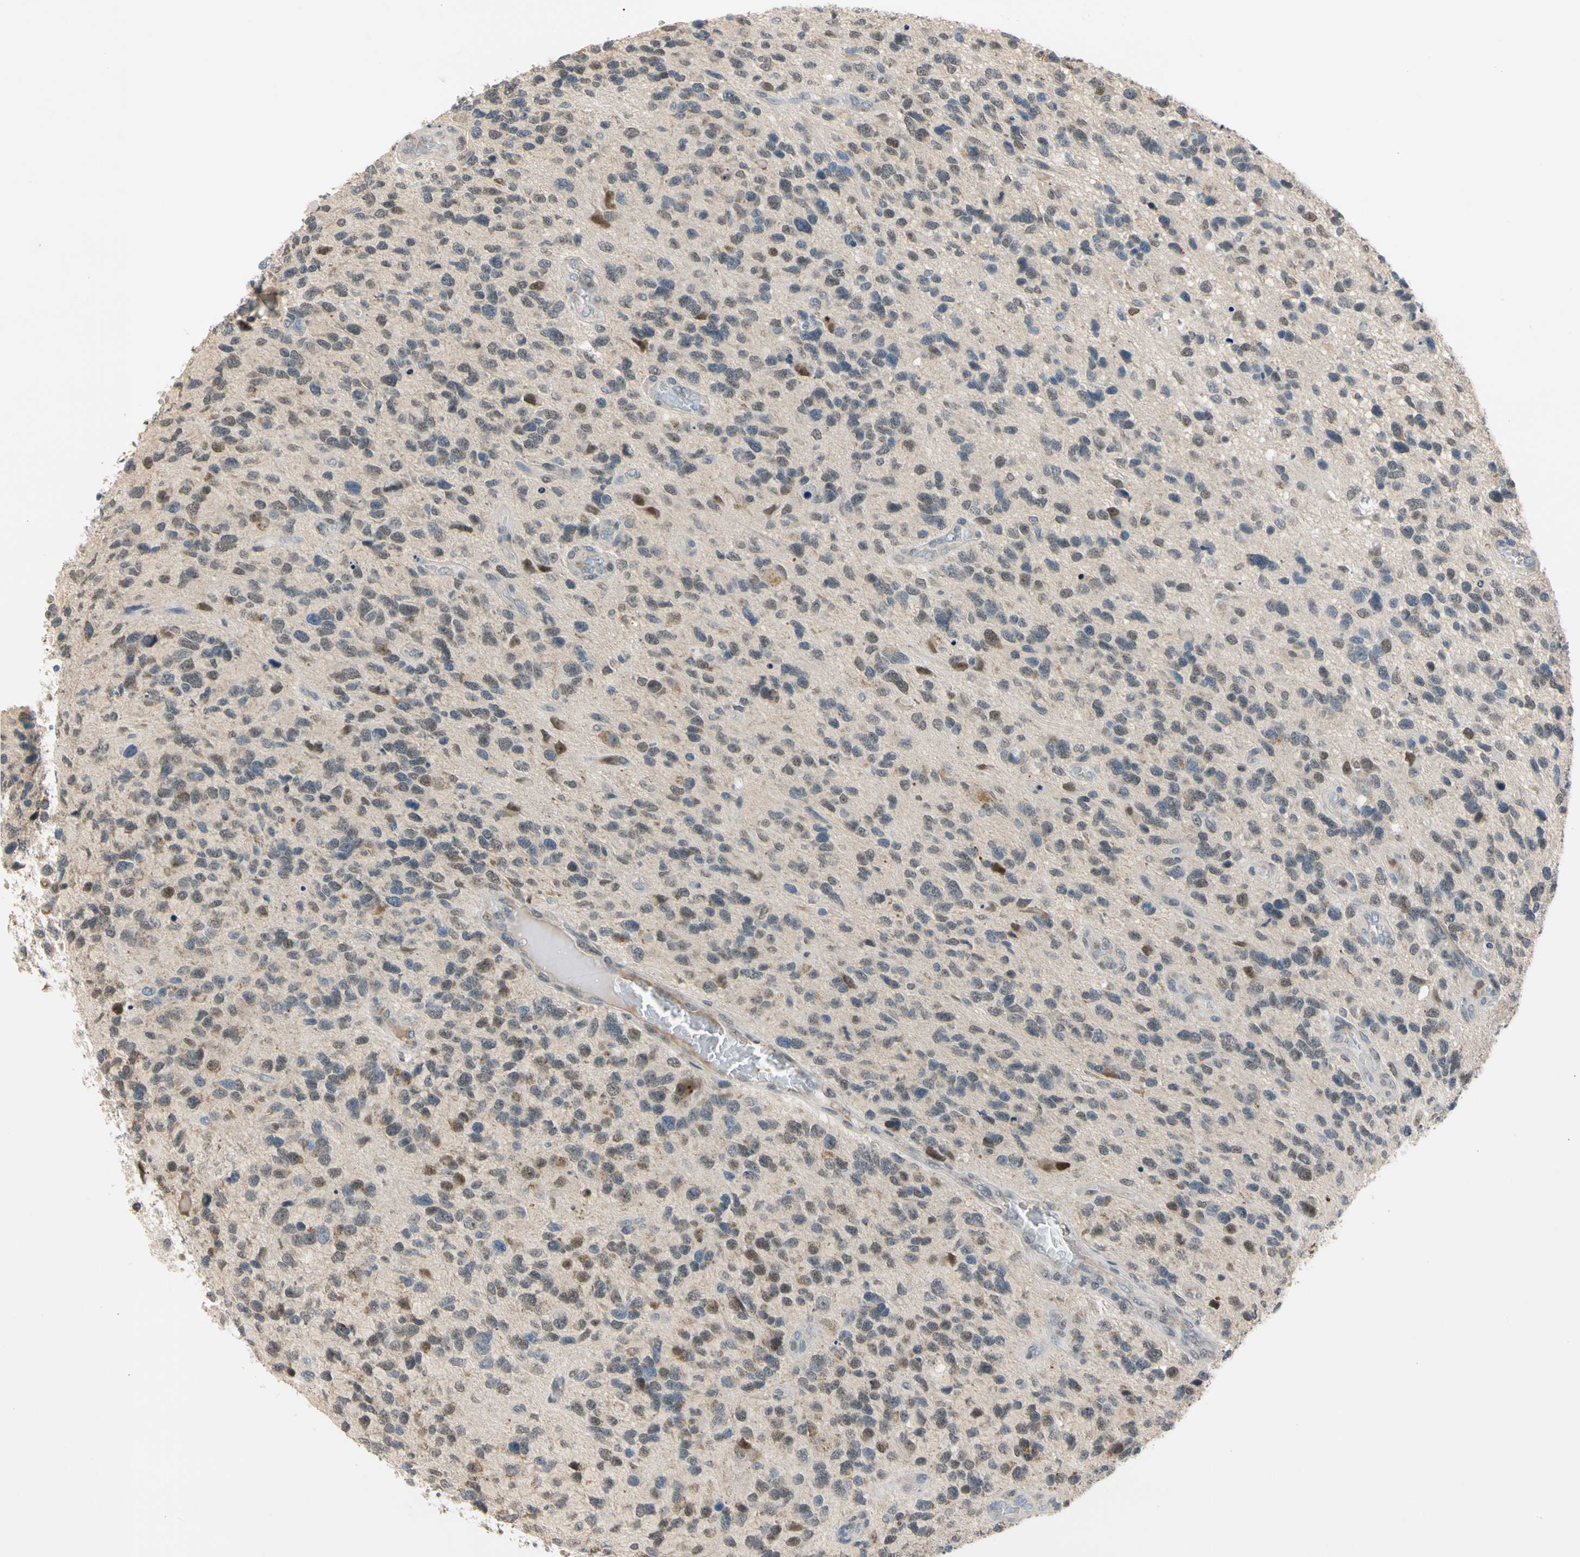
{"staining": {"intensity": "moderate", "quantity": "<25%", "location": "nuclear"}, "tissue": "glioma", "cell_type": "Tumor cells", "image_type": "cancer", "snomed": [{"axis": "morphology", "description": "Glioma, malignant, High grade"}, {"axis": "topography", "description": "Brain"}], "caption": "Human high-grade glioma (malignant) stained with a protein marker demonstrates moderate staining in tumor cells.", "gene": "RIOX2", "patient": {"sex": "female", "age": 58}}